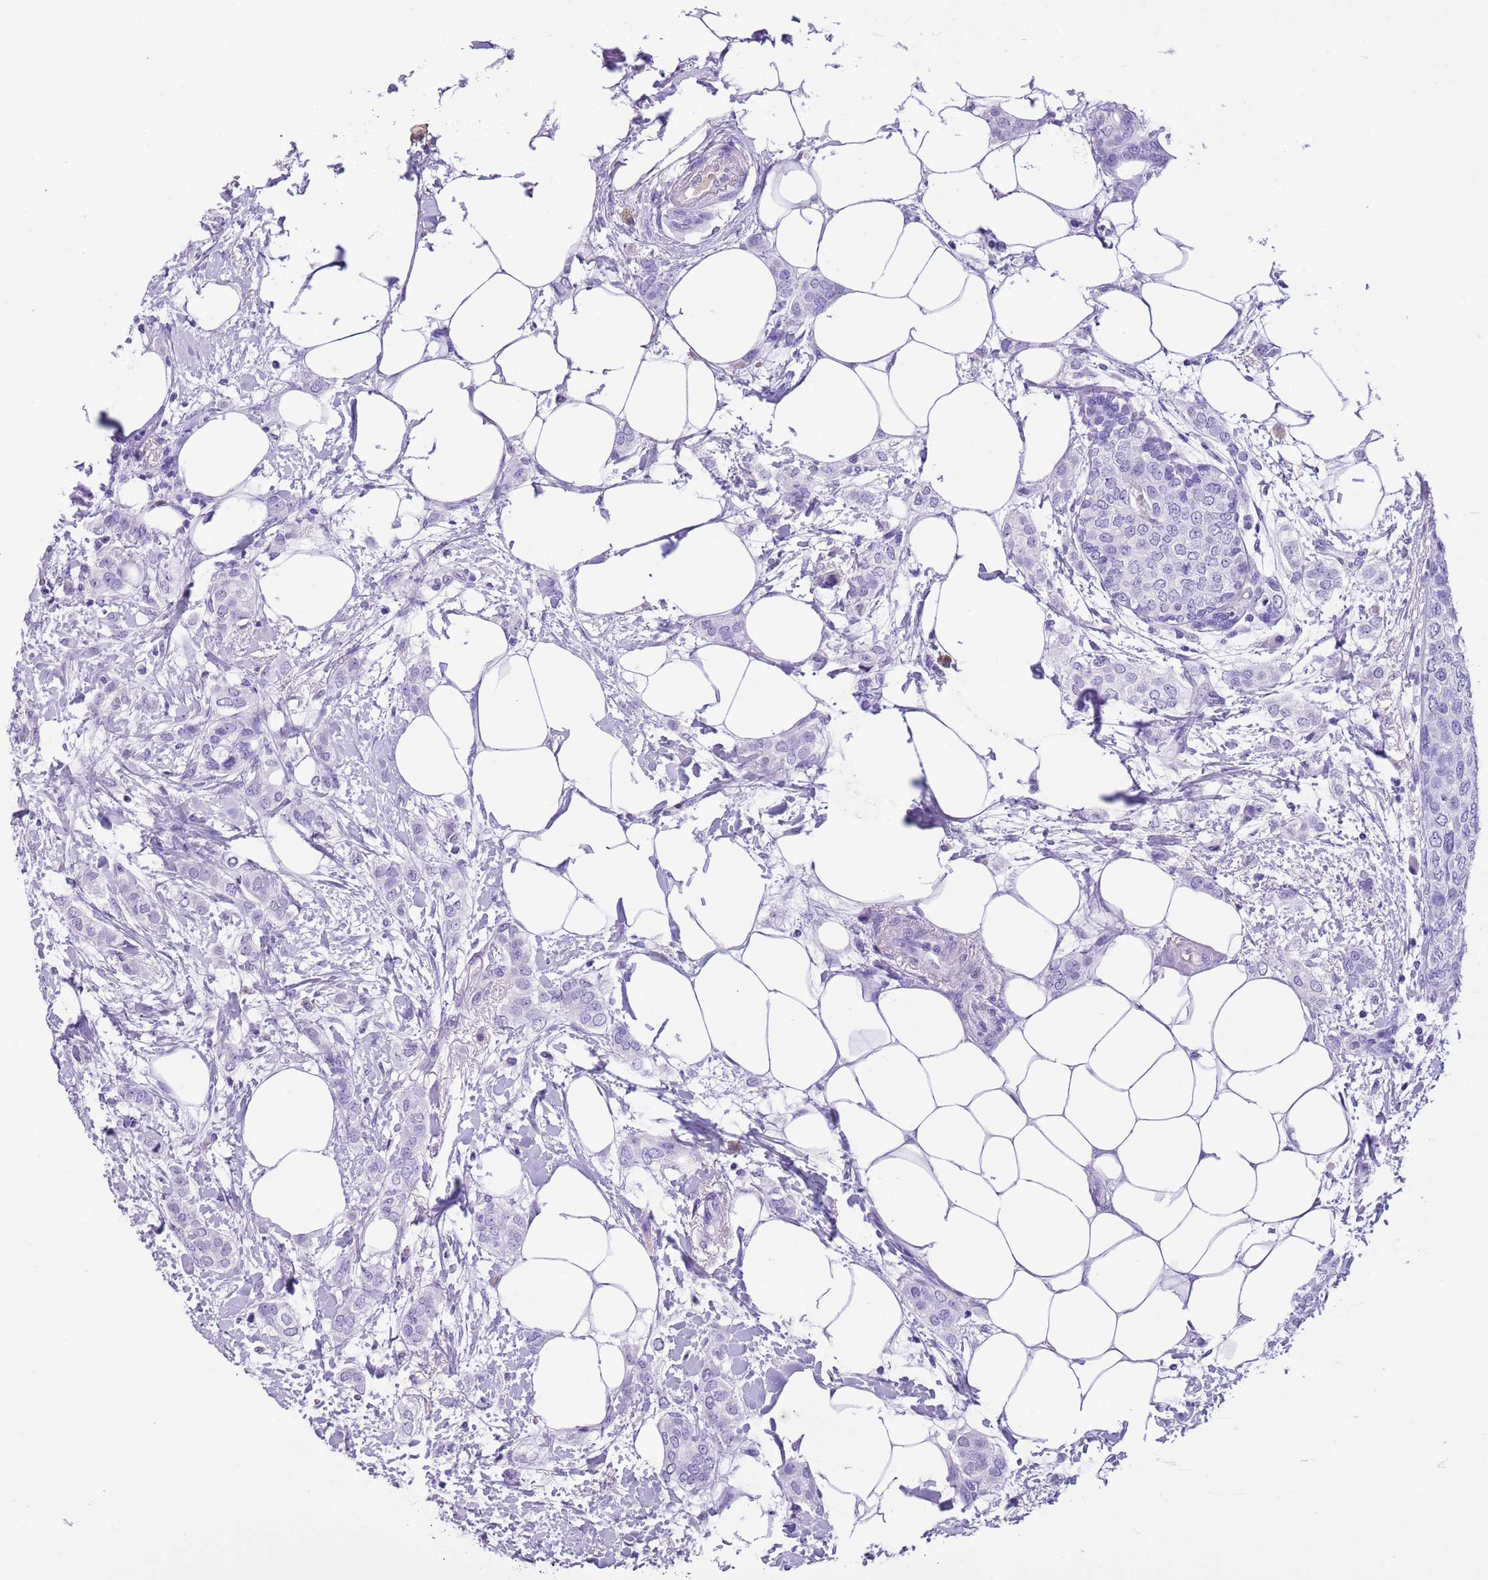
{"staining": {"intensity": "negative", "quantity": "none", "location": "none"}, "tissue": "breast cancer", "cell_type": "Tumor cells", "image_type": "cancer", "snomed": [{"axis": "morphology", "description": "Duct carcinoma"}, {"axis": "topography", "description": "Breast"}], "caption": "Immunohistochemistry (IHC) image of neoplastic tissue: infiltrating ductal carcinoma (breast) stained with DAB displays no significant protein staining in tumor cells.", "gene": "TBC1D10B", "patient": {"sex": "female", "age": 72}}